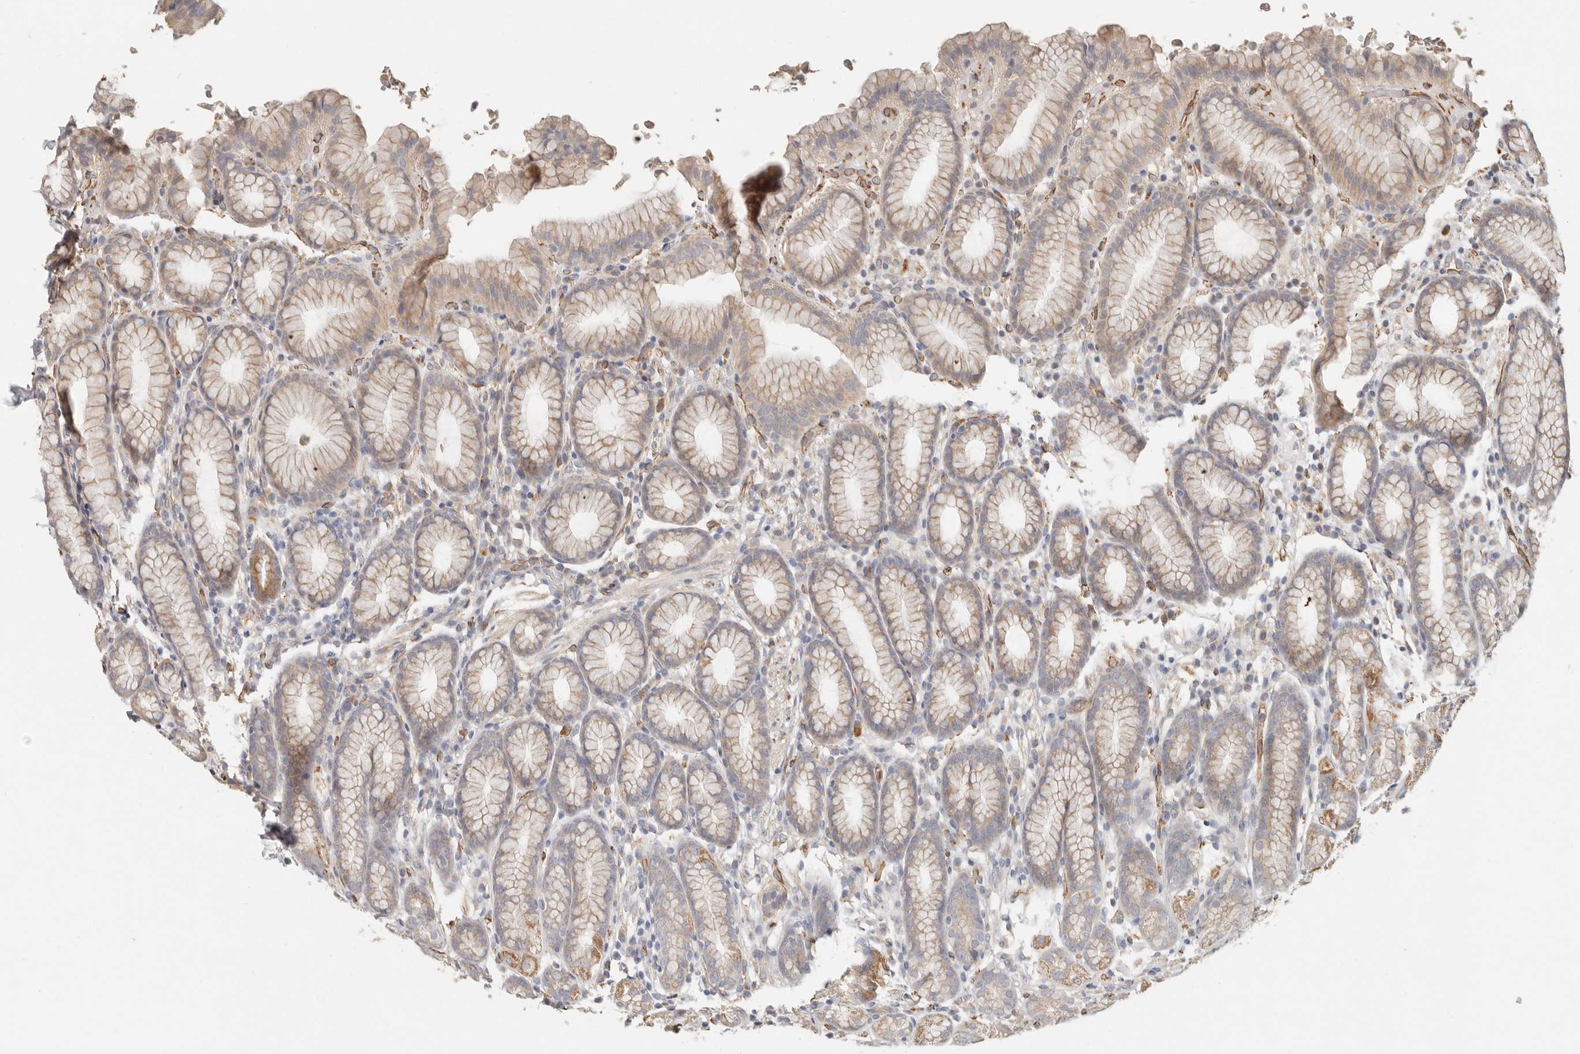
{"staining": {"intensity": "moderate", "quantity": "25%-75%", "location": "cytoplasmic/membranous"}, "tissue": "stomach", "cell_type": "Glandular cells", "image_type": "normal", "snomed": [{"axis": "morphology", "description": "Normal tissue, NOS"}, {"axis": "topography", "description": "Stomach"}], "caption": "Immunohistochemistry (IHC) histopathology image of unremarkable human stomach stained for a protein (brown), which demonstrates medium levels of moderate cytoplasmic/membranous positivity in about 25%-75% of glandular cells.", "gene": "SPRING1", "patient": {"sex": "male", "age": 42}}